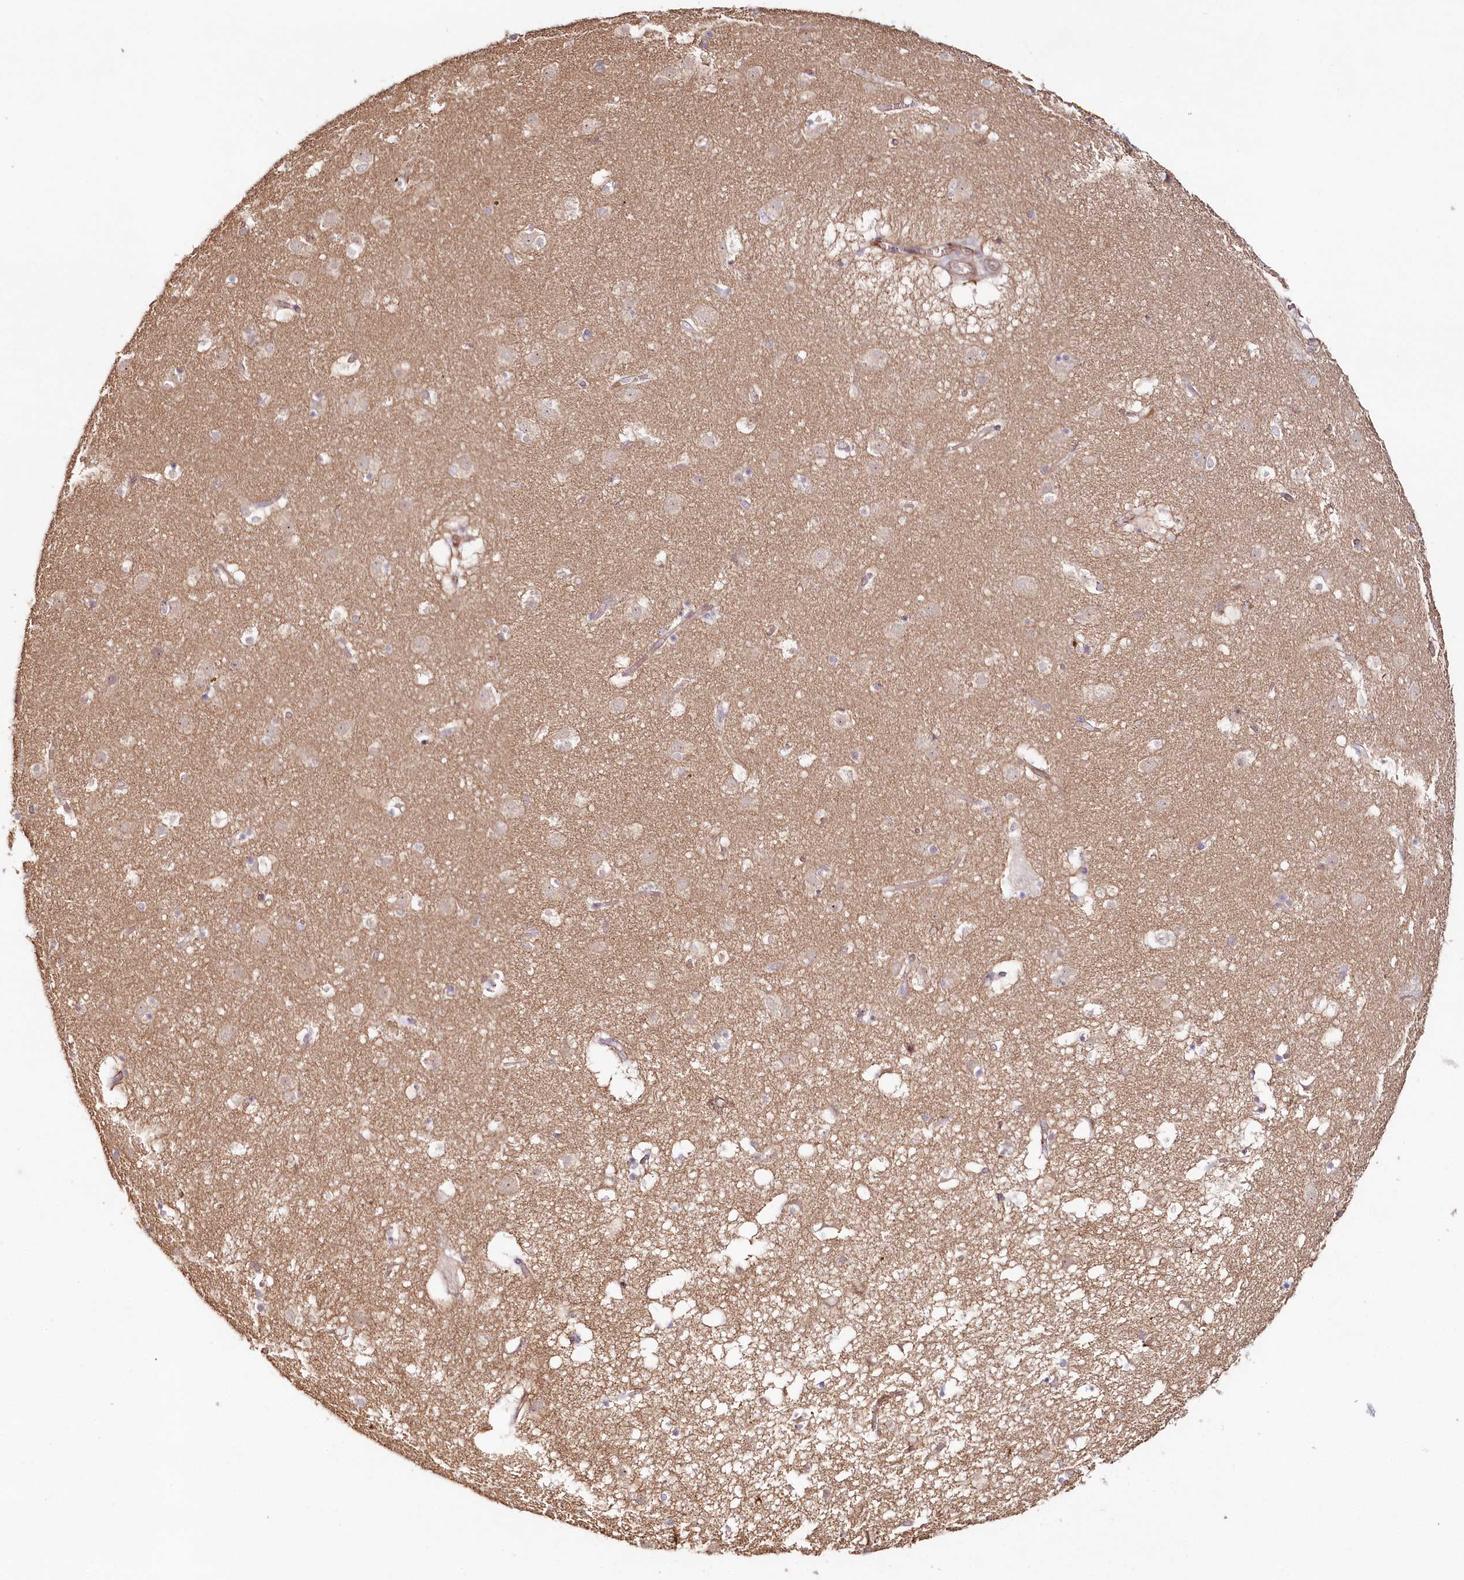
{"staining": {"intensity": "negative", "quantity": "none", "location": "none"}, "tissue": "caudate", "cell_type": "Glial cells", "image_type": "normal", "snomed": [{"axis": "morphology", "description": "Normal tissue, NOS"}, {"axis": "topography", "description": "Lateral ventricle wall"}], "caption": "This photomicrograph is of benign caudate stained with immunohistochemistry to label a protein in brown with the nuclei are counter-stained blue. There is no expression in glial cells. (DAB (3,3'-diaminobenzidine) immunohistochemistry (IHC) with hematoxylin counter stain).", "gene": "HYCC2", "patient": {"sex": "male", "age": 70}}